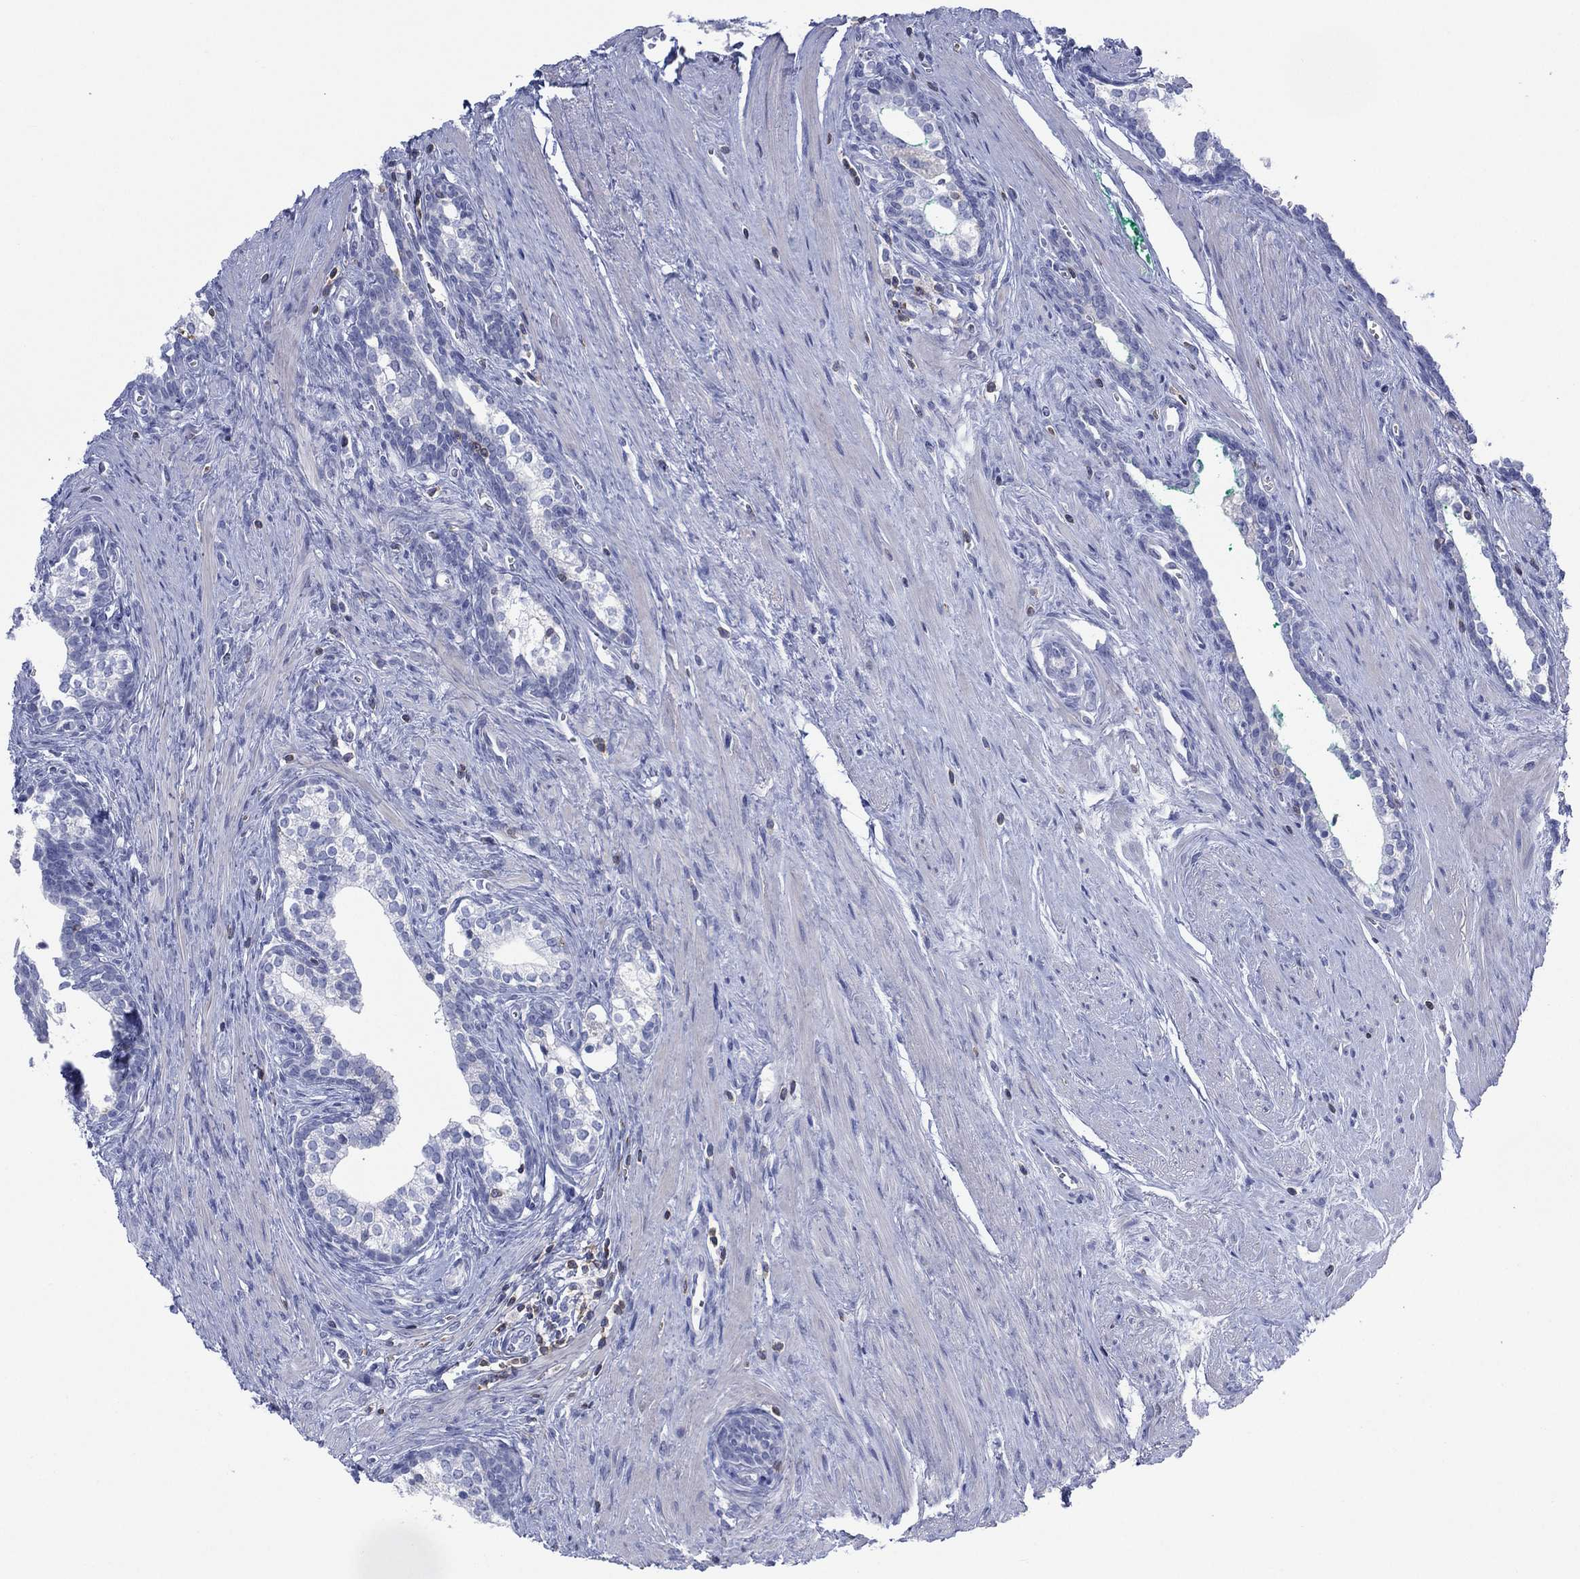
{"staining": {"intensity": "negative", "quantity": "none", "location": "none"}, "tissue": "prostate cancer", "cell_type": "Tumor cells", "image_type": "cancer", "snomed": [{"axis": "morphology", "description": "Adenocarcinoma, NOS"}, {"axis": "morphology", "description": "Adenocarcinoma, High grade"}, {"axis": "topography", "description": "Prostate"}], "caption": "Histopathology image shows no protein staining in tumor cells of prostate adenocarcinoma (high-grade) tissue. Nuclei are stained in blue.", "gene": "SEPTIN1", "patient": {"sex": "male", "age": 61}}